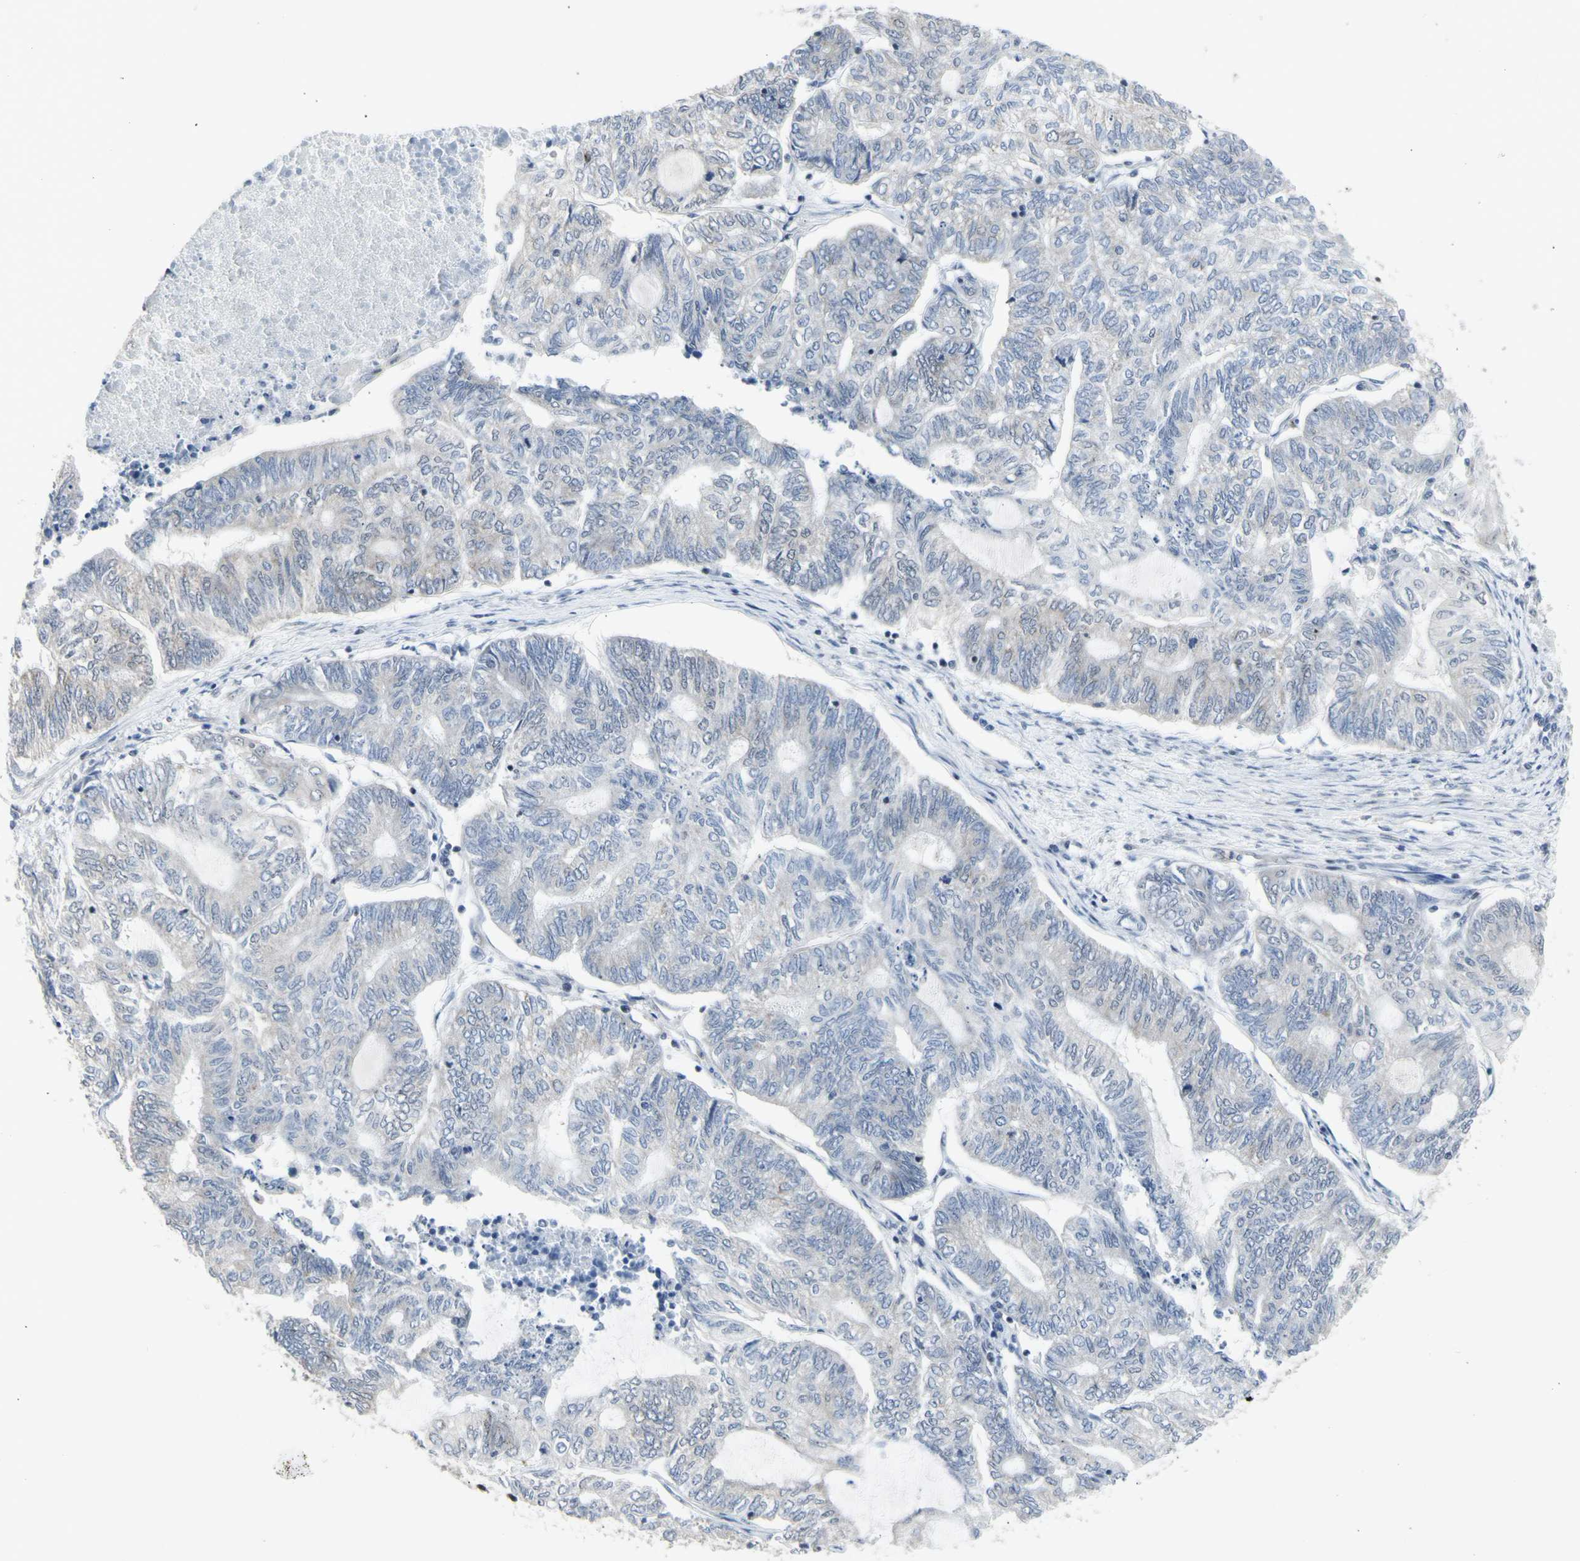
{"staining": {"intensity": "negative", "quantity": "none", "location": "none"}, "tissue": "endometrial cancer", "cell_type": "Tumor cells", "image_type": "cancer", "snomed": [{"axis": "morphology", "description": "Adenocarcinoma, NOS"}, {"axis": "topography", "description": "Uterus"}, {"axis": "topography", "description": "Endometrium"}], "caption": "High power microscopy histopathology image of an IHC image of adenocarcinoma (endometrial), revealing no significant expression in tumor cells. (DAB (3,3'-diaminobenzidine) IHC, high magnification).", "gene": "DHRS7B", "patient": {"sex": "female", "age": 70}}